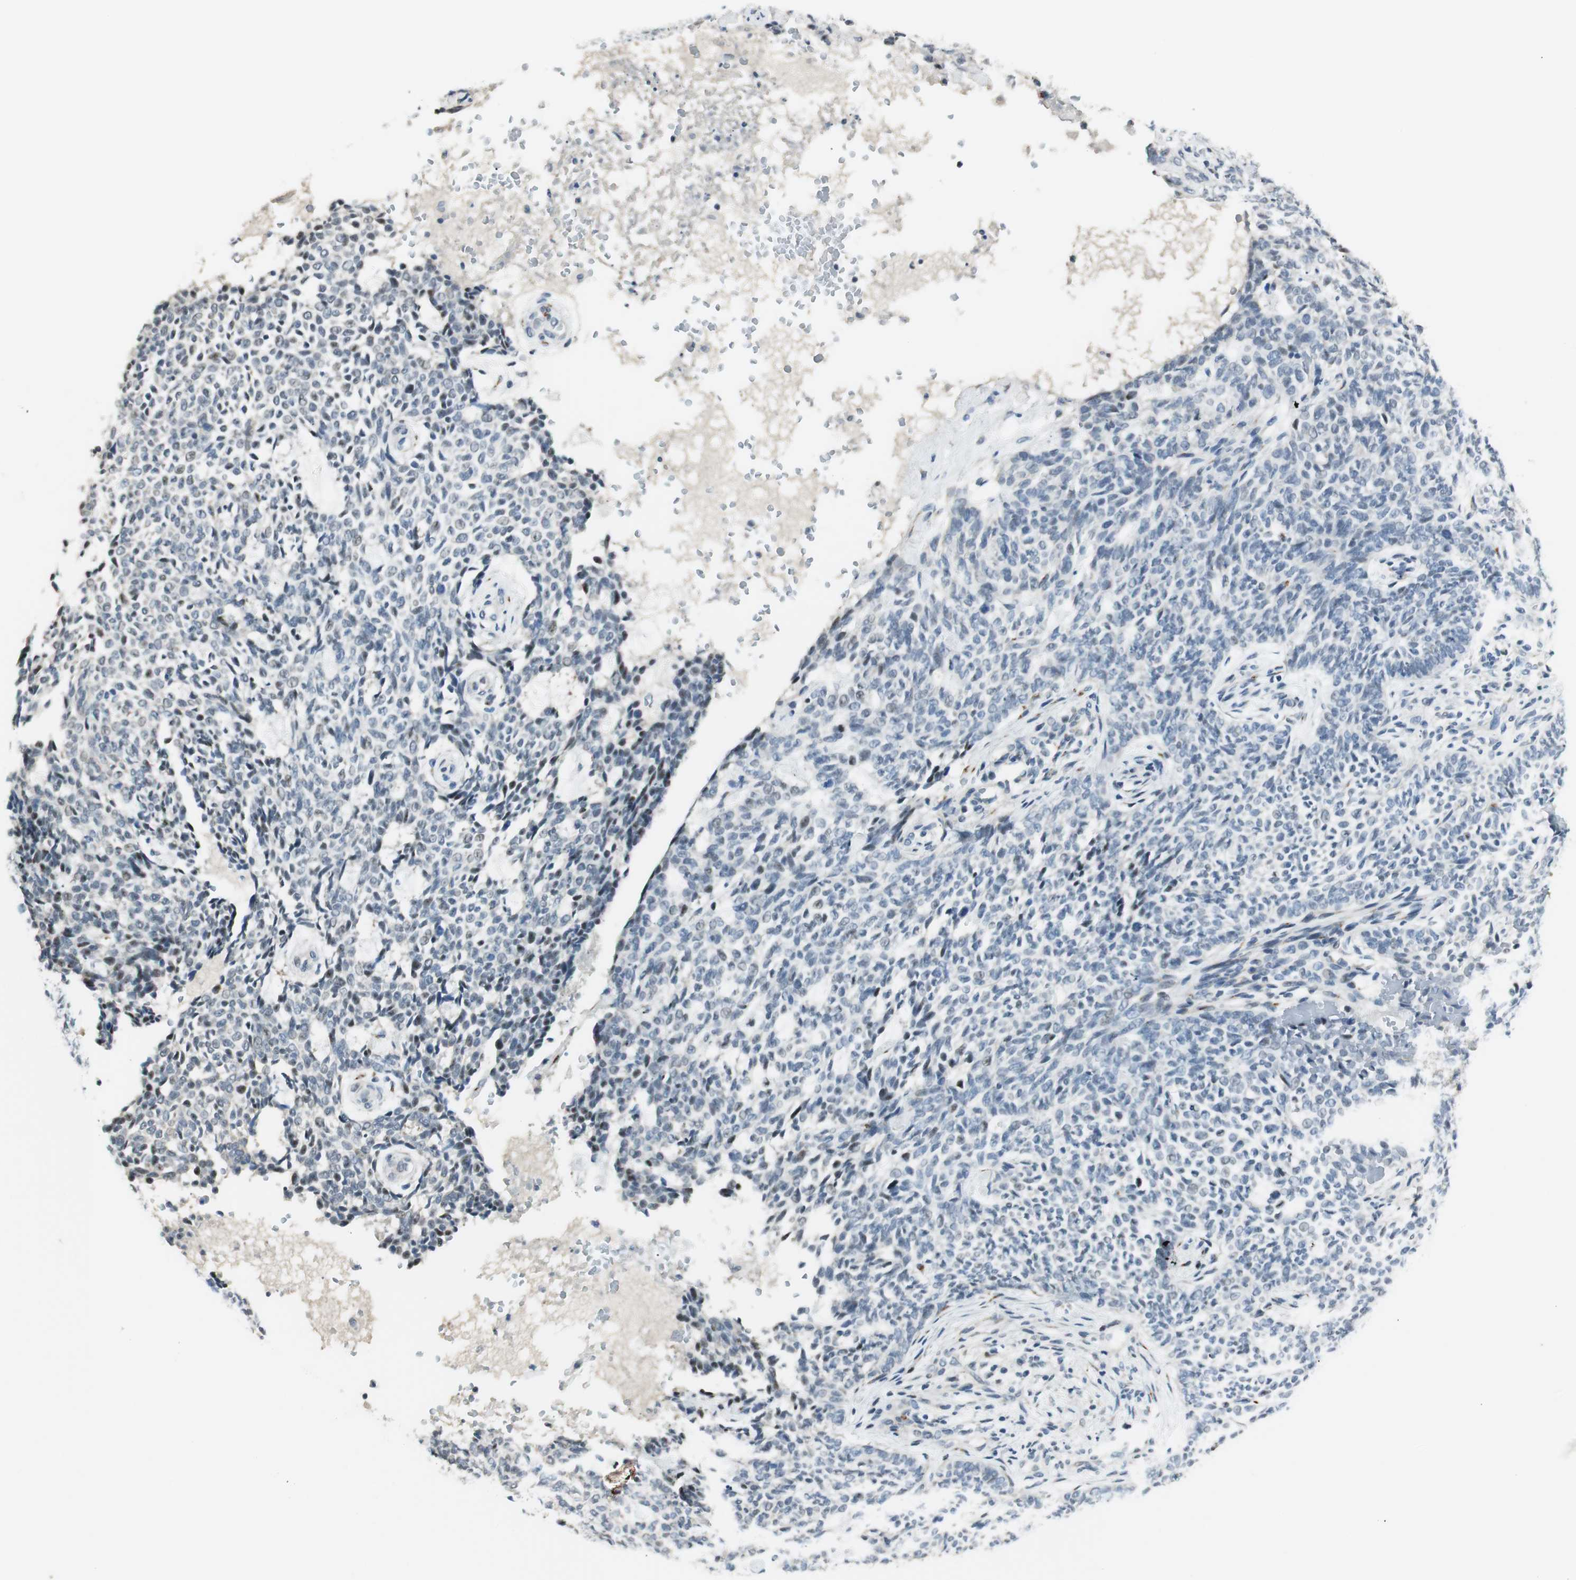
{"staining": {"intensity": "negative", "quantity": "none", "location": "none"}, "tissue": "skin cancer", "cell_type": "Tumor cells", "image_type": "cancer", "snomed": [{"axis": "morphology", "description": "Basal cell carcinoma"}, {"axis": "topography", "description": "Skin"}], "caption": "A photomicrograph of skin cancer stained for a protein demonstrates no brown staining in tumor cells. (DAB (3,3'-diaminobenzidine) immunohistochemistry visualized using brightfield microscopy, high magnification).", "gene": "B4GALNT1", "patient": {"sex": "male", "age": 87}}